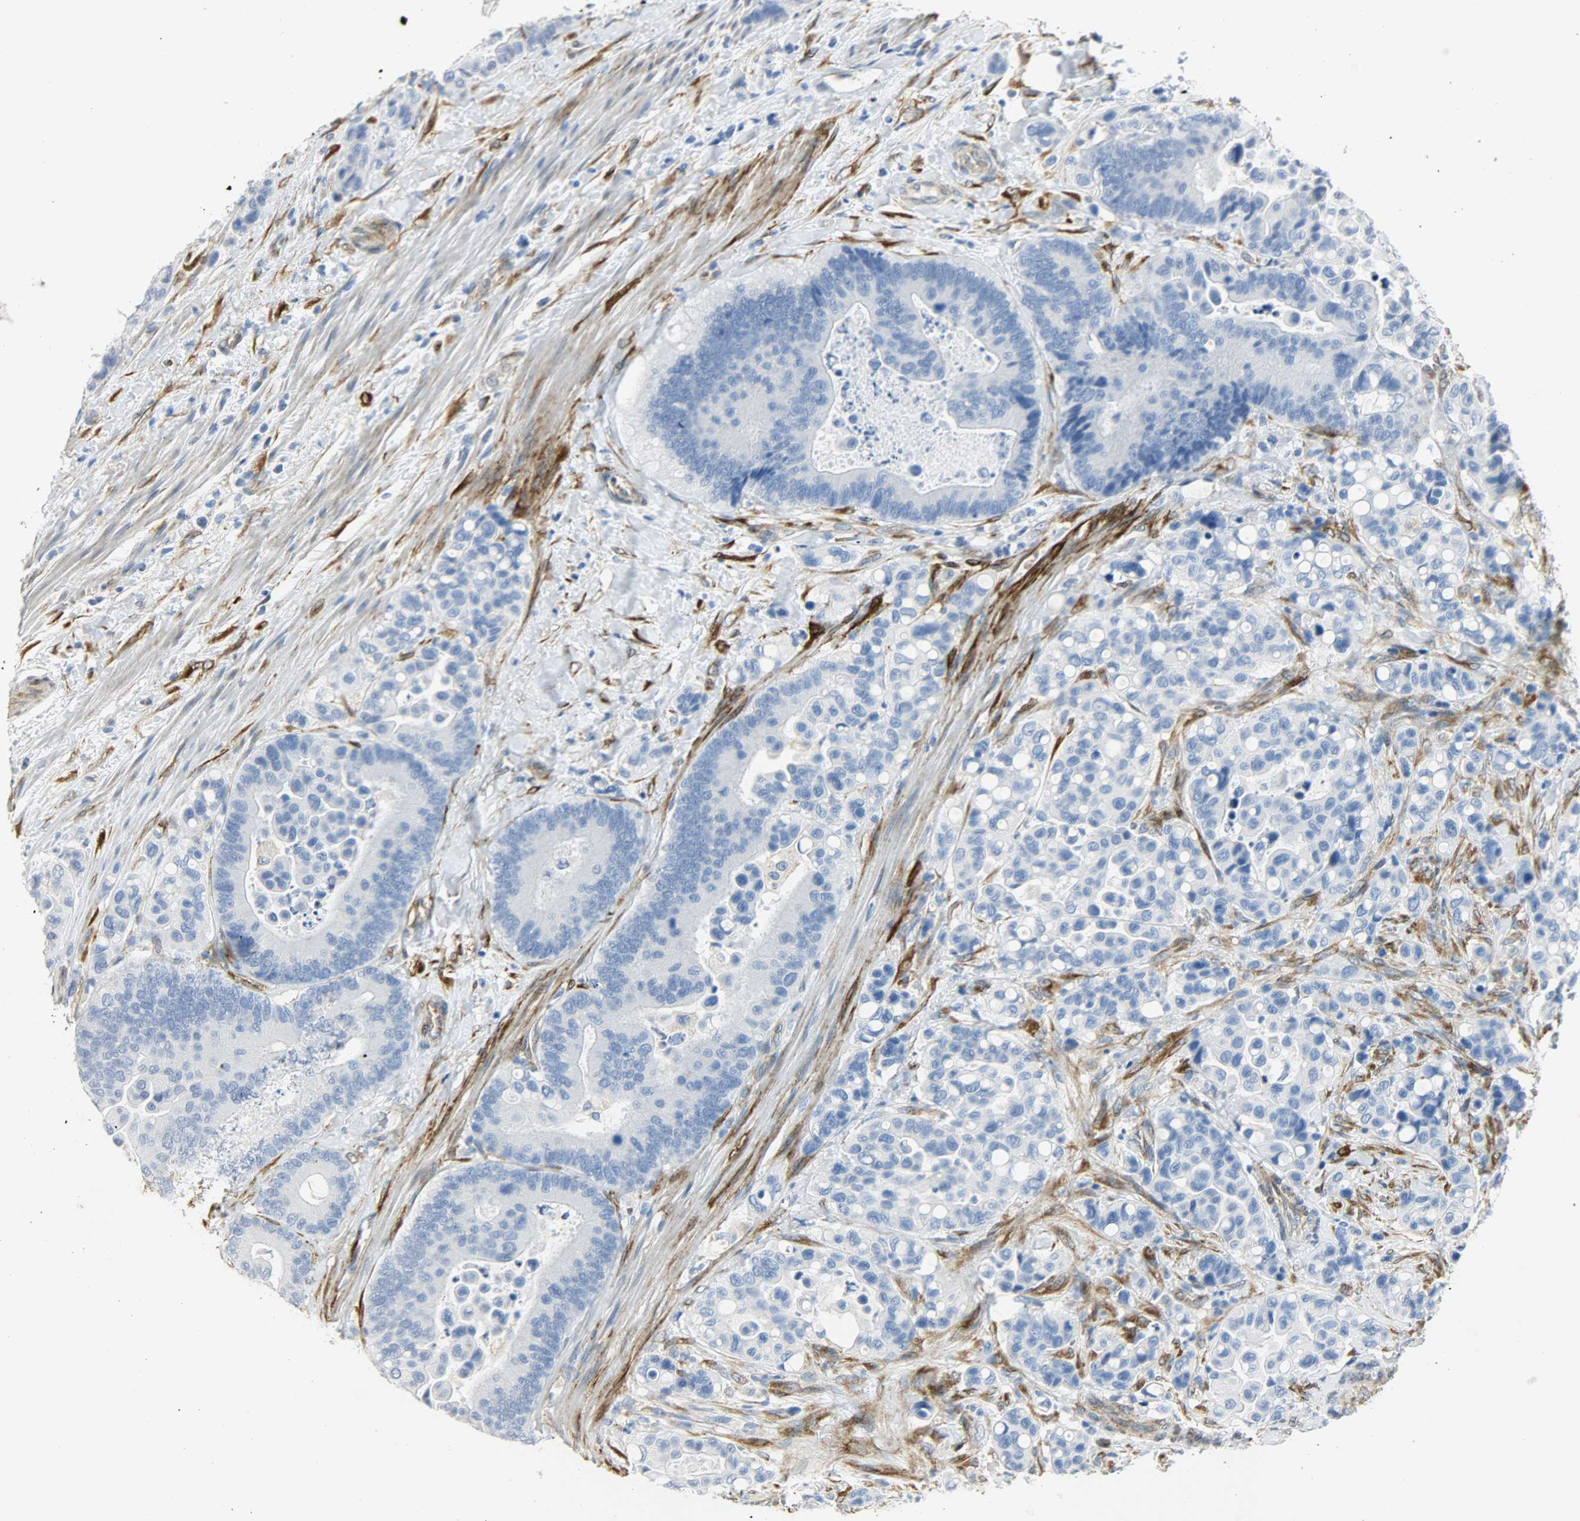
{"staining": {"intensity": "negative", "quantity": "none", "location": "none"}, "tissue": "colorectal cancer", "cell_type": "Tumor cells", "image_type": "cancer", "snomed": [{"axis": "morphology", "description": "Normal tissue, NOS"}, {"axis": "morphology", "description": "Adenocarcinoma, NOS"}, {"axis": "topography", "description": "Colon"}], "caption": "Immunohistochemistry micrograph of human adenocarcinoma (colorectal) stained for a protein (brown), which demonstrates no positivity in tumor cells.", "gene": "PKD2", "patient": {"sex": "male", "age": 82}}